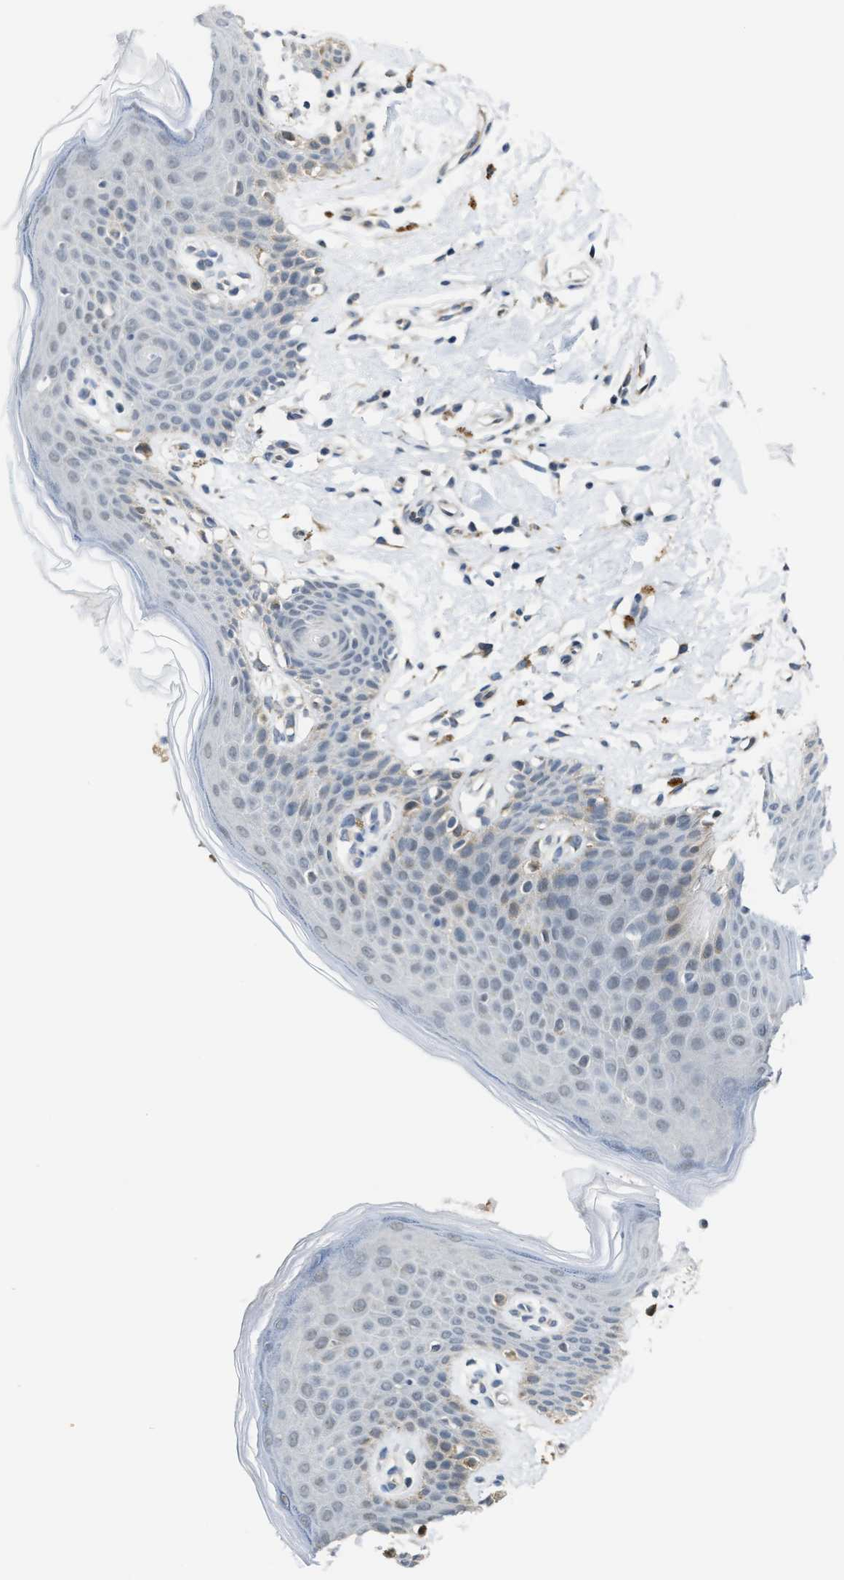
{"staining": {"intensity": "weak", "quantity": "<25%", "location": "cytoplasmic/membranous,nuclear"}, "tissue": "skin", "cell_type": "Epidermal cells", "image_type": "normal", "snomed": [{"axis": "morphology", "description": "Normal tissue, NOS"}, {"axis": "topography", "description": "Vulva"}], "caption": "High power microscopy photomicrograph of an immunohistochemistry (IHC) photomicrograph of unremarkable skin, revealing no significant expression in epidermal cells.", "gene": "KIF24", "patient": {"sex": "female", "age": 66}}